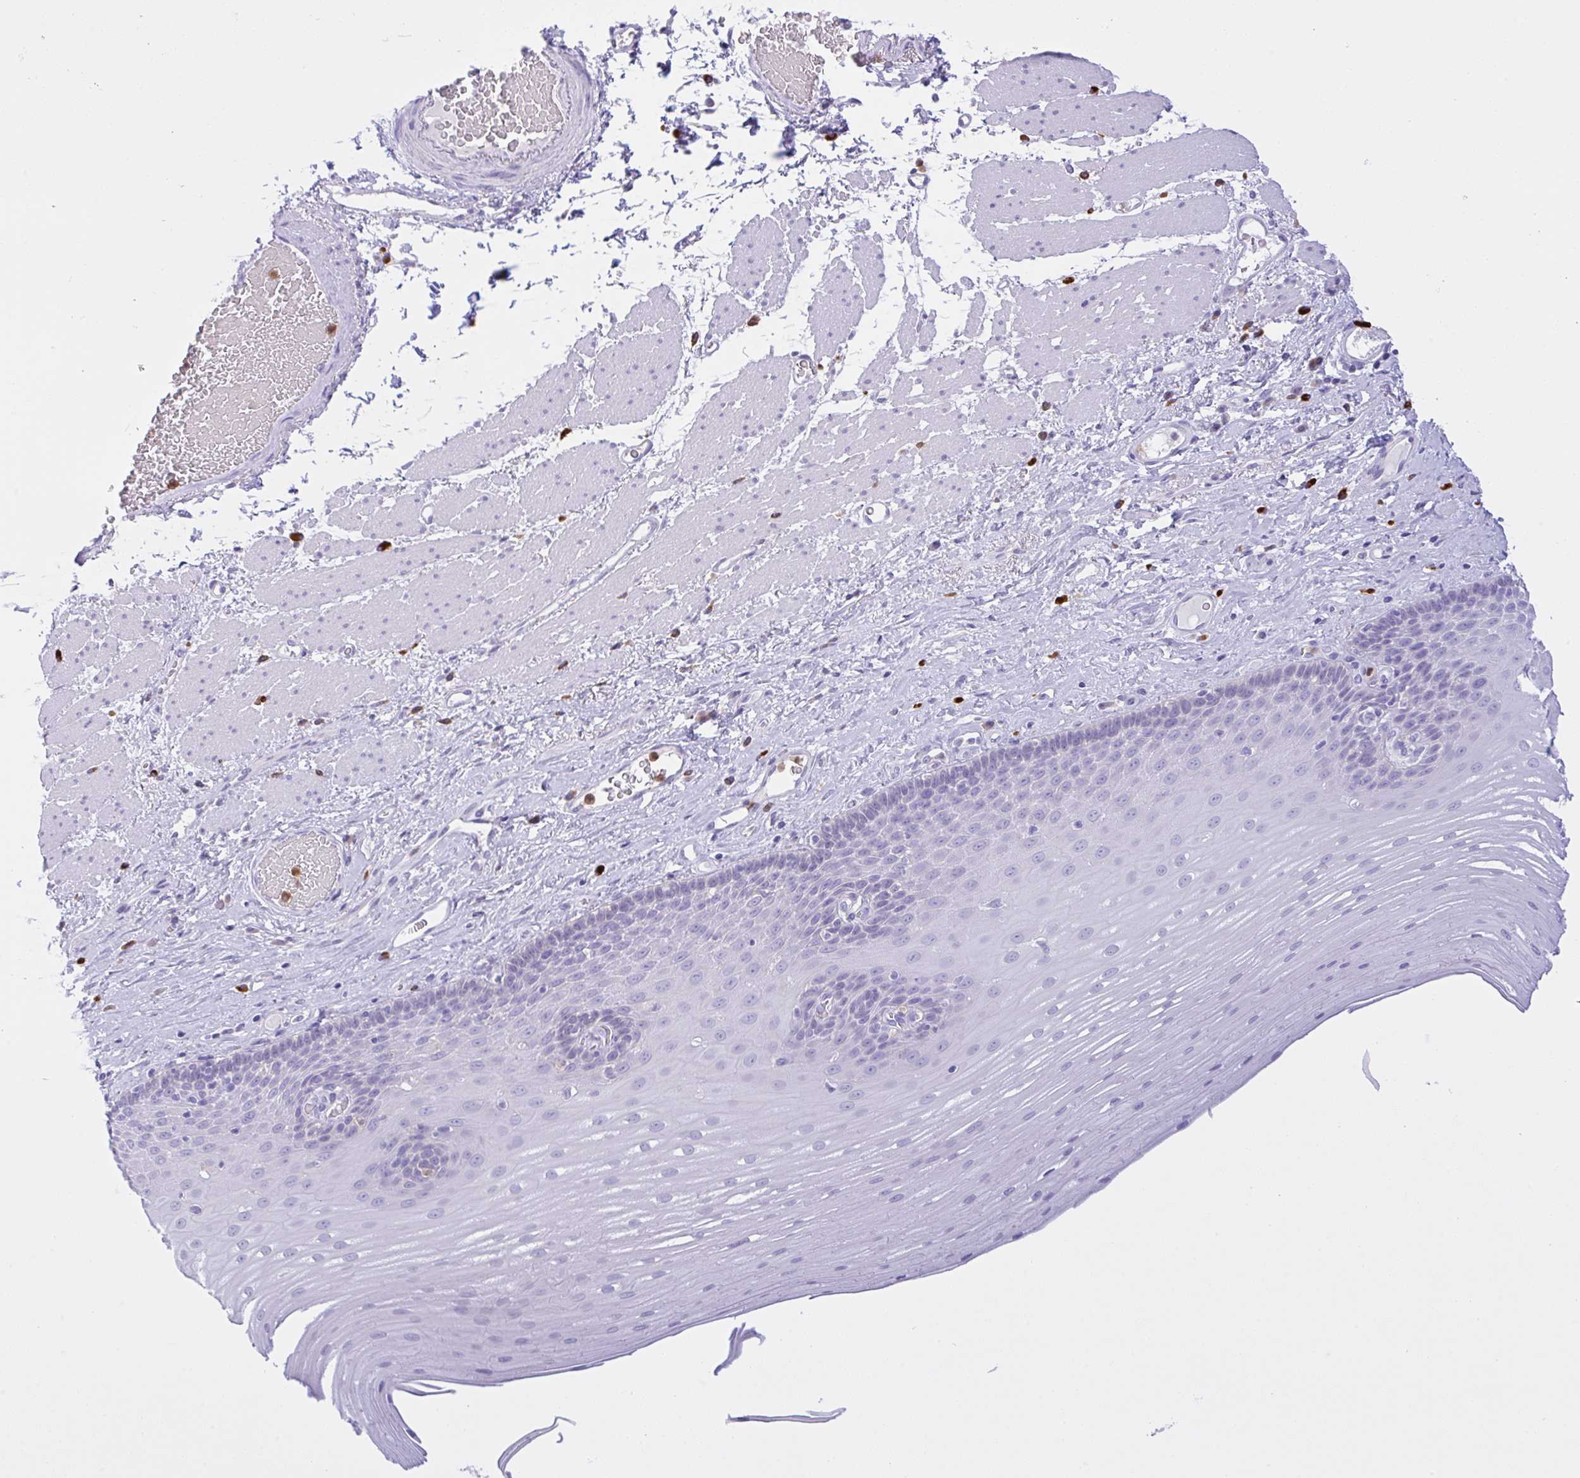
{"staining": {"intensity": "negative", "quantity": "none", "location": "none"}, "tissue": "esophagus", "cell_type": "Squamous epithelial cells", "image_type": "normal", "snomed": [{"axis": "morphology", "description": "Normal tissue, NOS"}, {"axis": "topography", "description": "Esophagus"}], "caption": "Immunohistochemistry (IHC) histopathology image of benign esophagus stained for a protein (brown), which displays no staining in squamous epithelial cells.", "gene": "NCF1", "patient": {"sex": "male", "age": 62}}